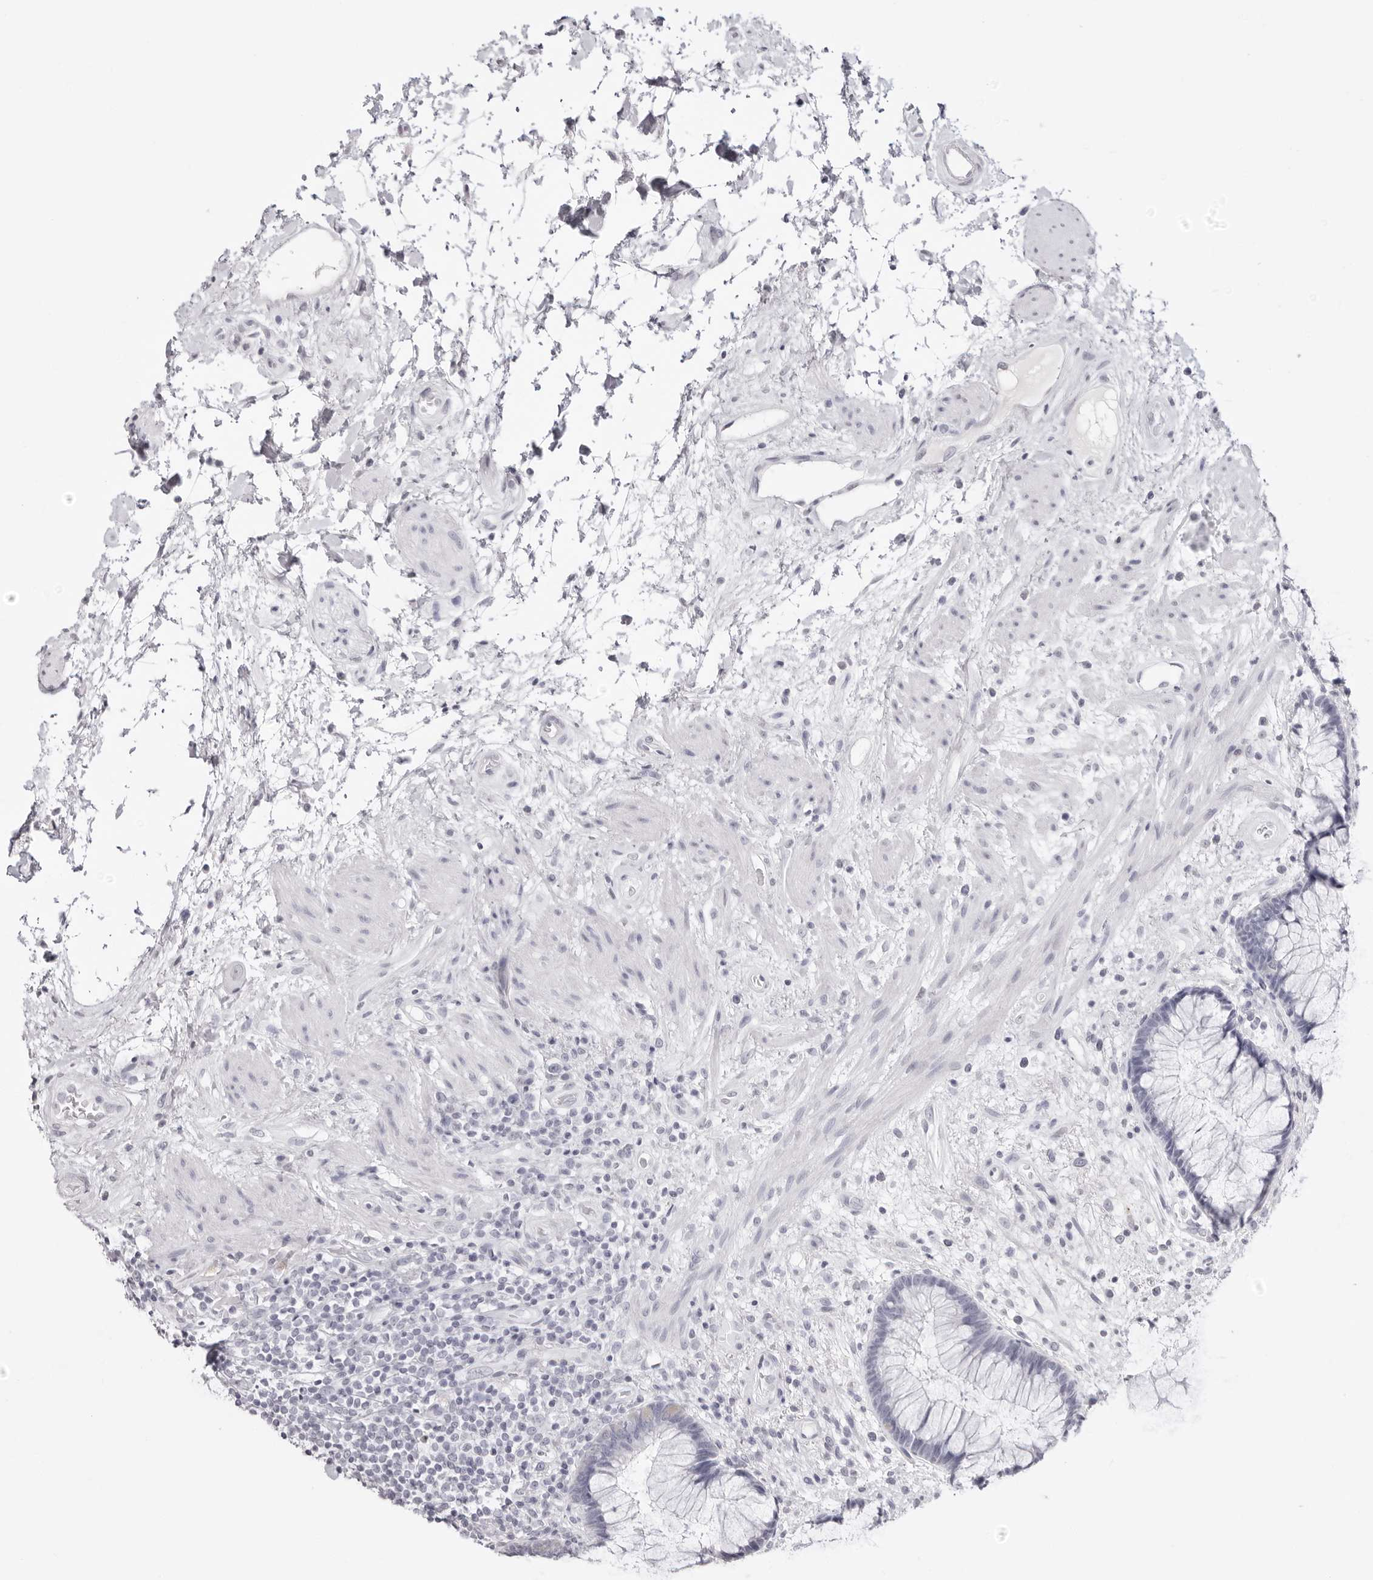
{"staining": {"intensity": "negative", "quantity": "none", "location": "none"}, "tissue": "rectum", "cell_type": "Glandular cells", "image_type": "normal", "snomed": [{"axis": "morphology", "description": "Normal tissue, NOS"}, {"axis": "topography", "description": "Rectum"}], "caption": "The micrograph displays no significant positivity in glandular cells of rectum. The staining was performed using DAB (3,3'-diaminobenzidine) to visualize the protein expression in brown, while the nuclei were stained in blue with hematoxylin (Magnification: 20x).", "gene": "CST5", "patient": {"sex": "male", "age": 51}}